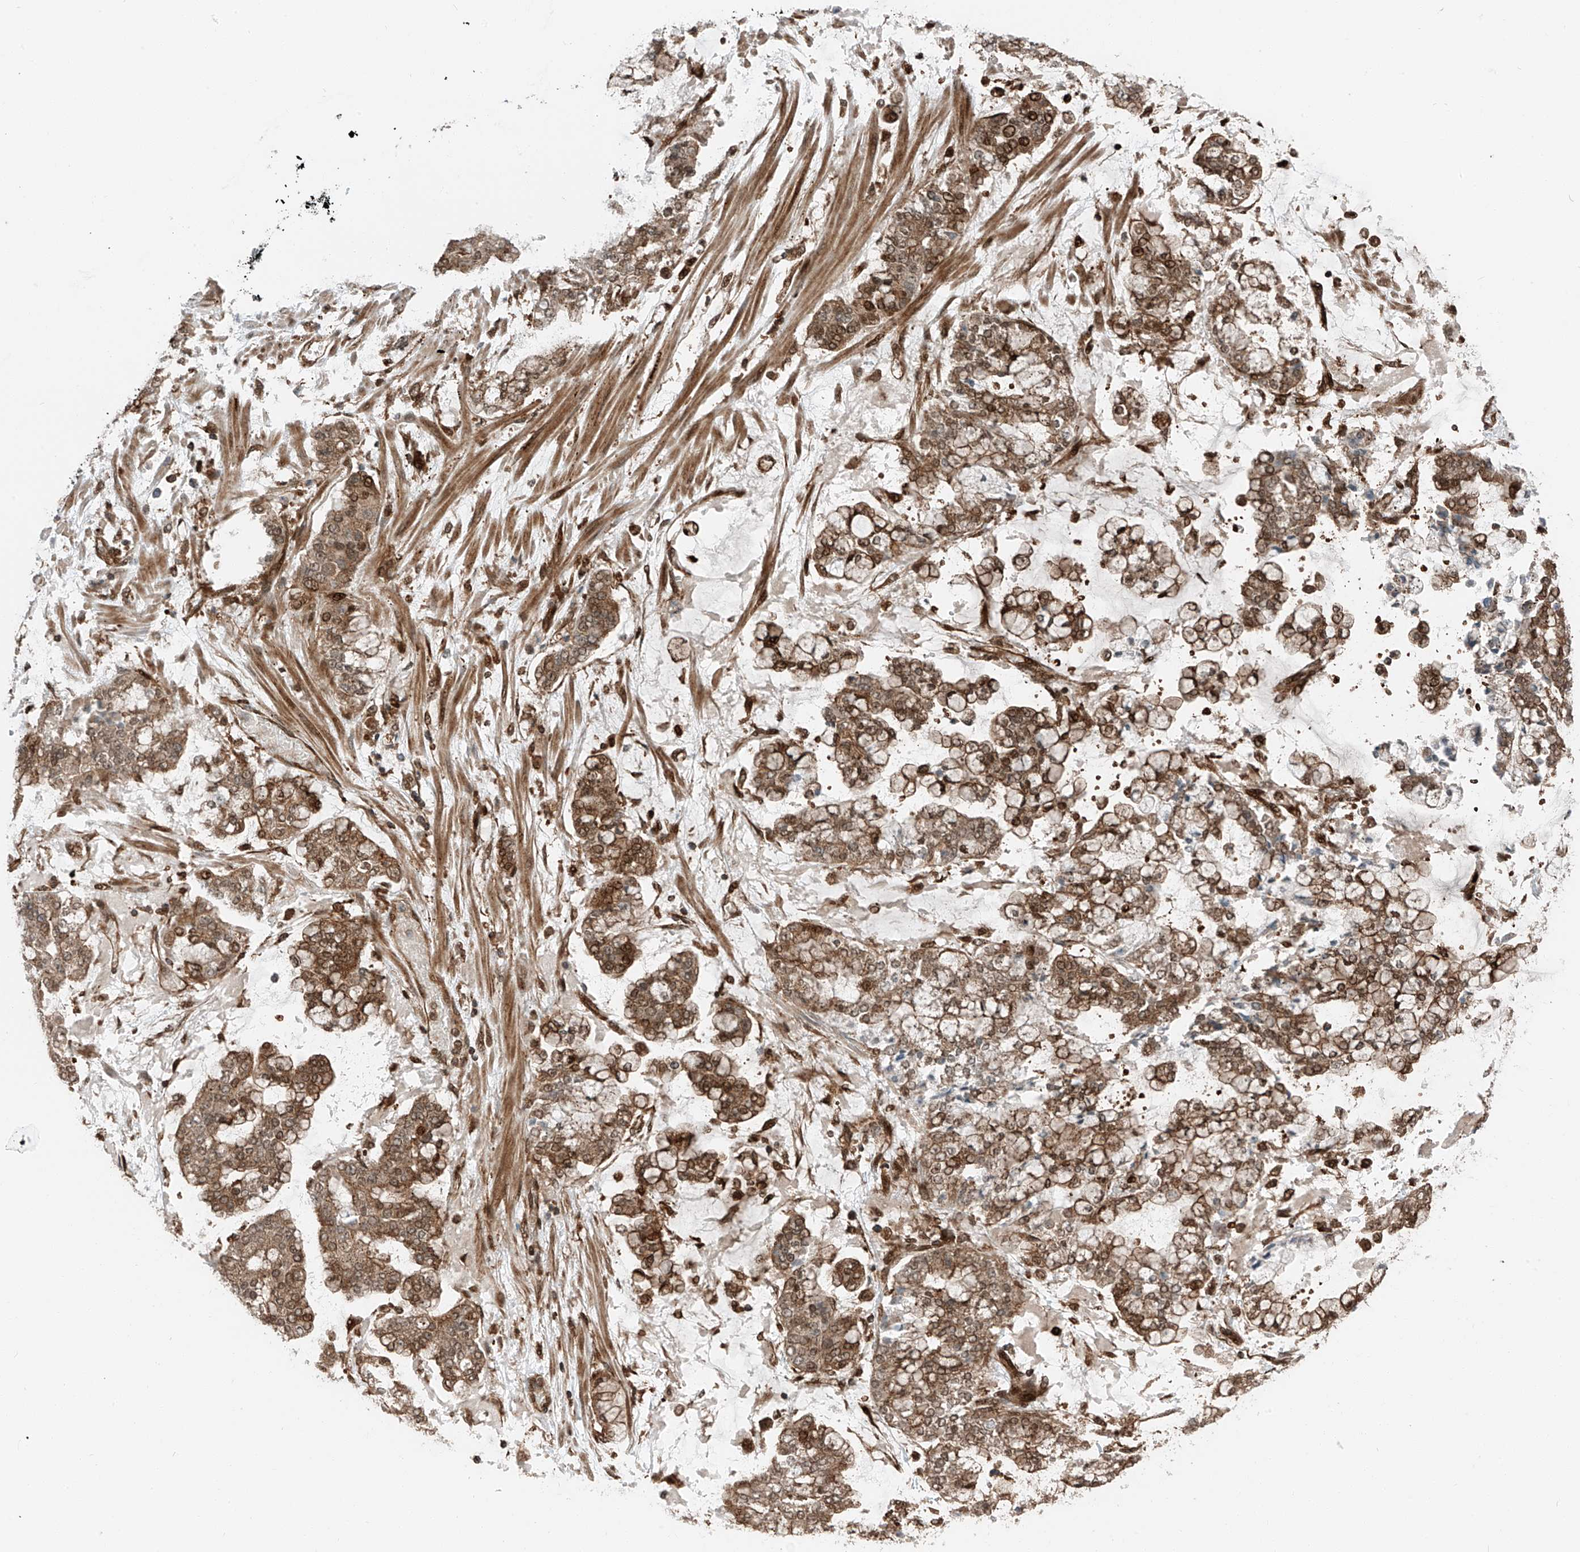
{"staining": {"intensity": "strong", "quantity": ">75%", "location": "cytoplasmic/membranous,nuclear"}, "tissue": "stomach cancer", "cell_type": "Tumor cells", "image_type": "cancer", "snomed": [{"axis": "morphology", "description": "Normal tissue, NOS"}, {"axis": "morphology", "description": "Adenocarcinoma, NOS"}, {"axis": "topography", "description": "Stomach, upper"}, {"axis": "topography", "description": "Stomach"}], "caption": "Immunohistochemistry image of human stomach cancer (adenocarcinoma) stained for a protein (brown), which exhibits high levels of strong cytoplasmic/membranous and nuclear positivity in approximately >75% of tumor cells.", "gene": "USP48", "patient": {"sex": "male", "age": 76}}